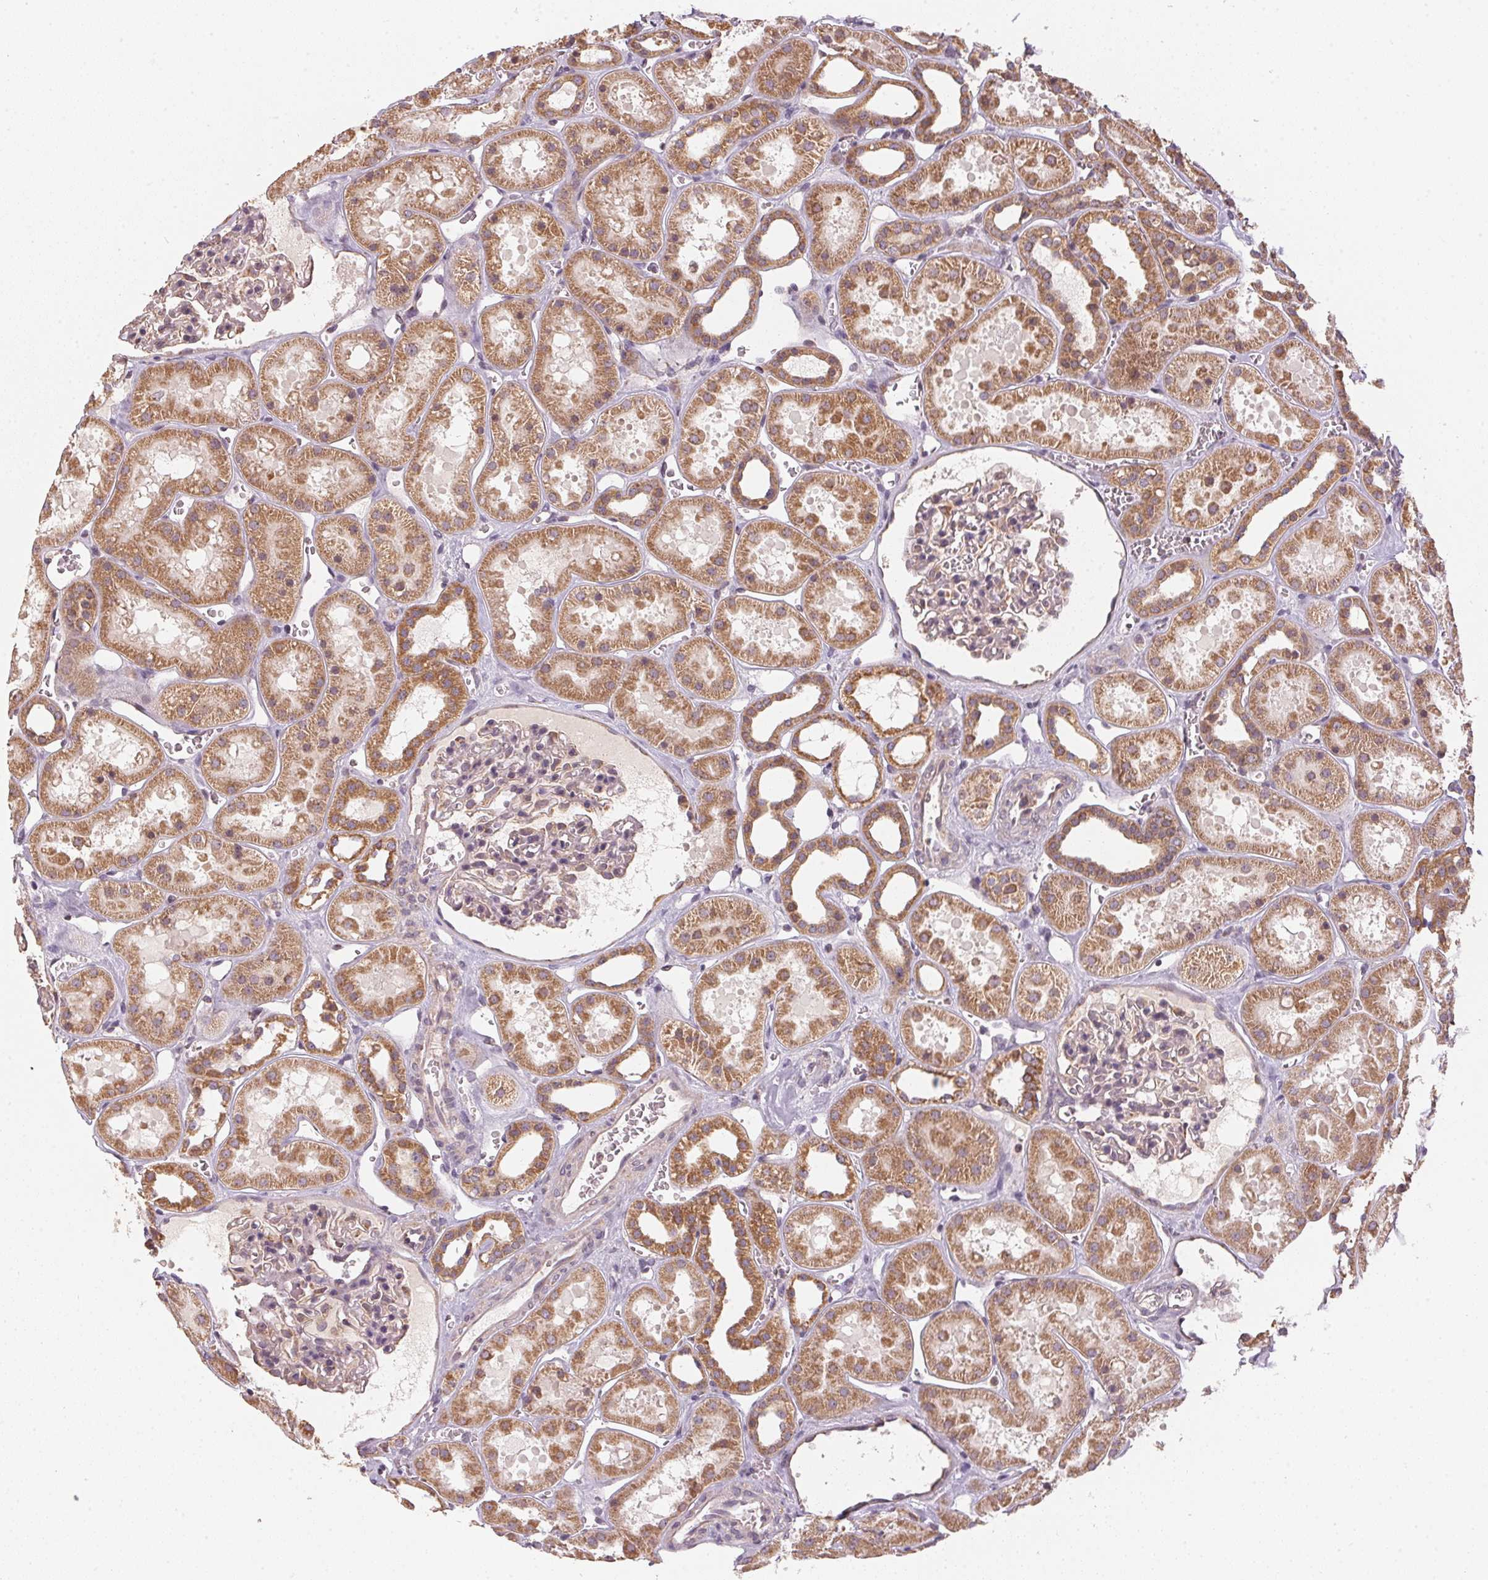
{"staining": {"intensity": "moderate", "quantity": "<25%", "location": "cytoplasmic/membranous"}, "tissue": "kidney", "cell_type": "Cells in glomeruli", "image_type": "normal", "snomed": [{"axis": "morphology", "description": "Normal tissue, NOS"}, {"axis": "topography", "description": "Kidney"}], "caption": "DAB immunohistochemical staining of normal kidney shows moderate cytoplasmic/membranous protein expression in about <25% of cells in glomeruli.", "gene": "MATCAP1", "patient": {"sex": "female", "age": 41}}